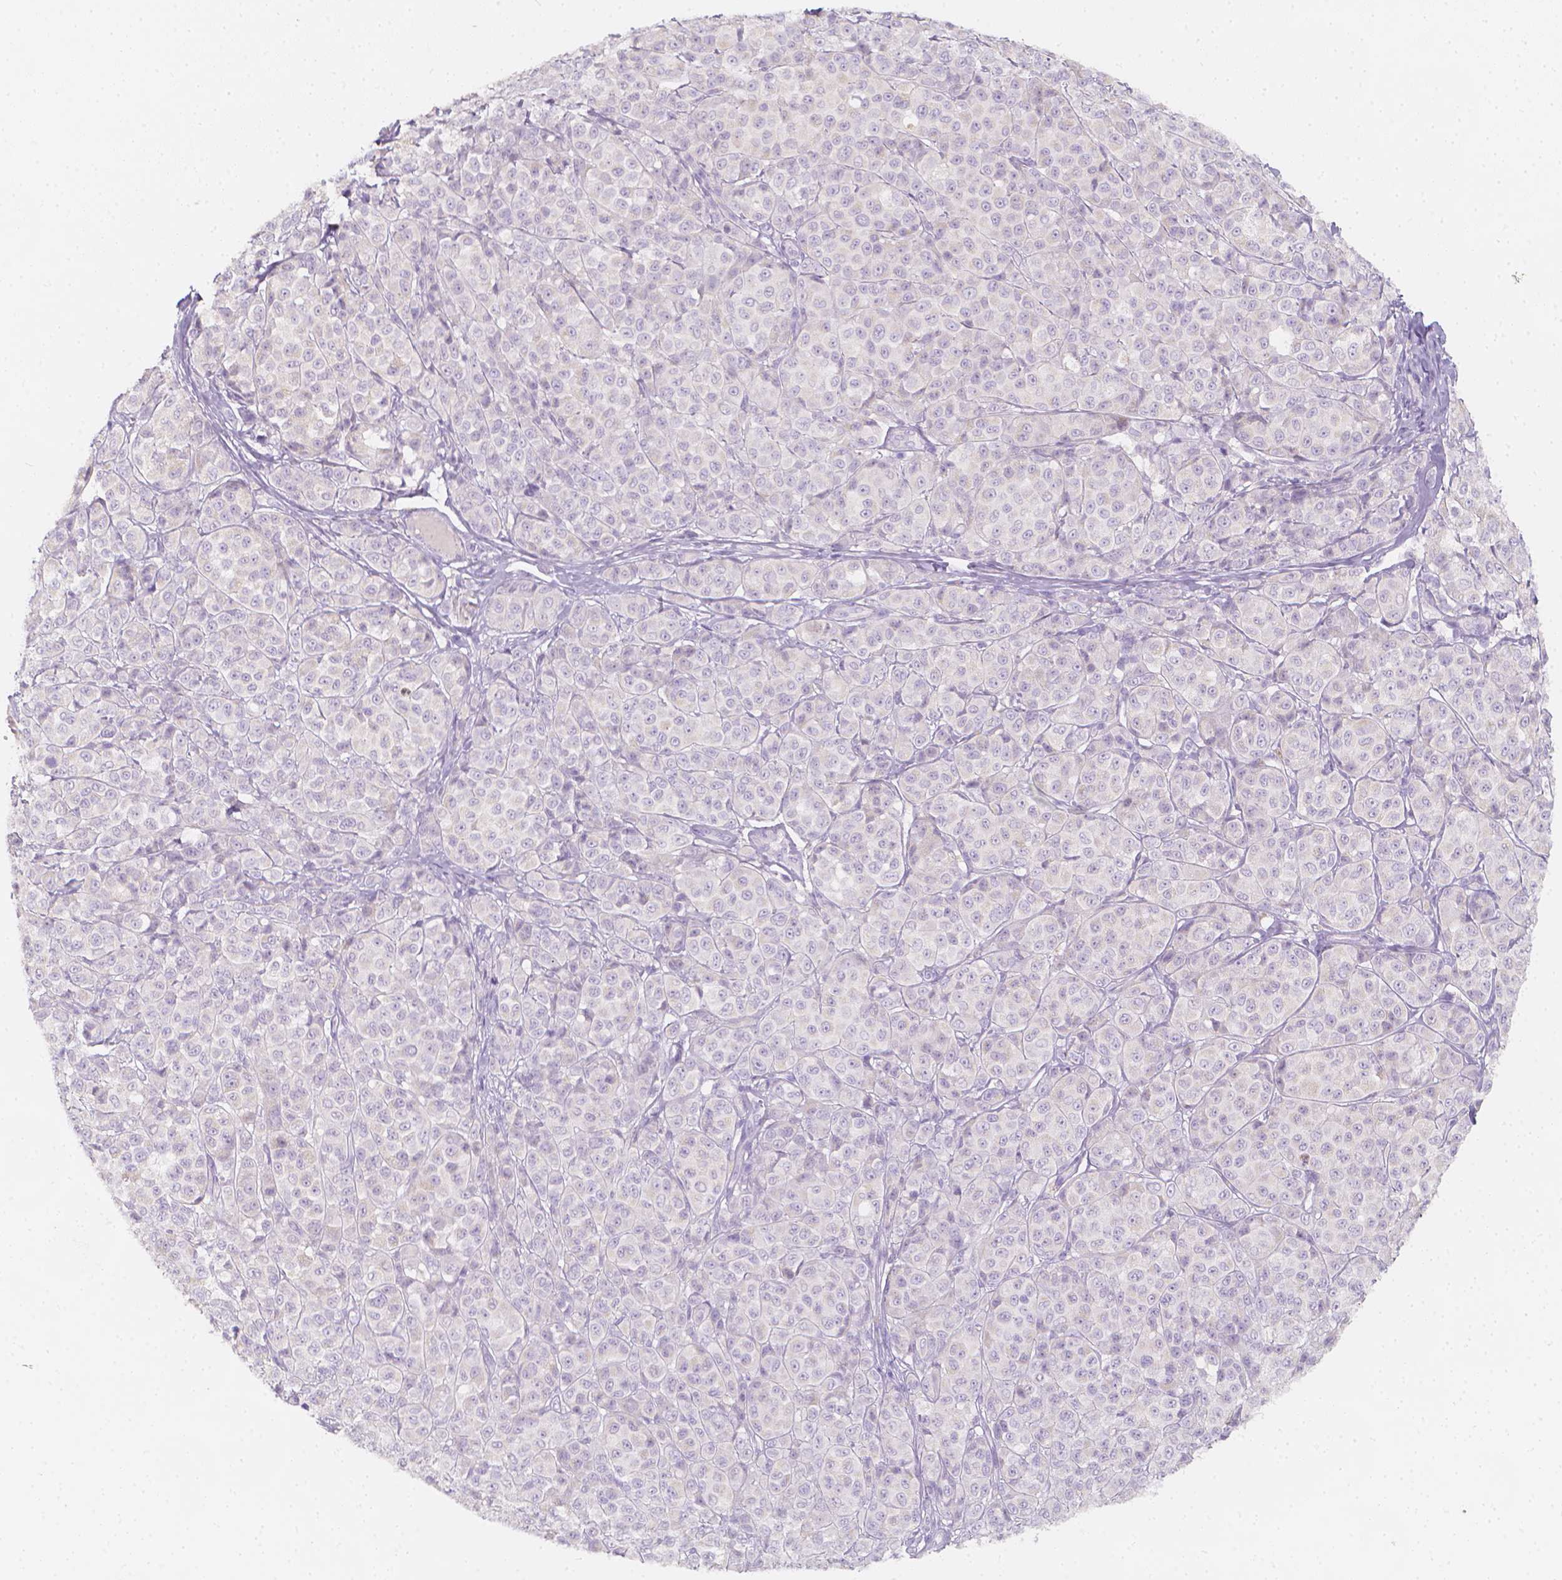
{"staining": {"intensity": "negative", "quantity": "none", "location": "none"}, "tissue": "melanoma", "cell_type": "Tumor cells", "image_type": "cancer", "snomed": [{"axis": "morphology", "description": "Malignant melanoma, NOS"}, {"axis": "topography", "description": "Skin"}], "caption": "An image of human melanoma is negative for staining in tumor cells.", "gene": "RBFOX1", "patient": {"sex": "male", "age": 89}}